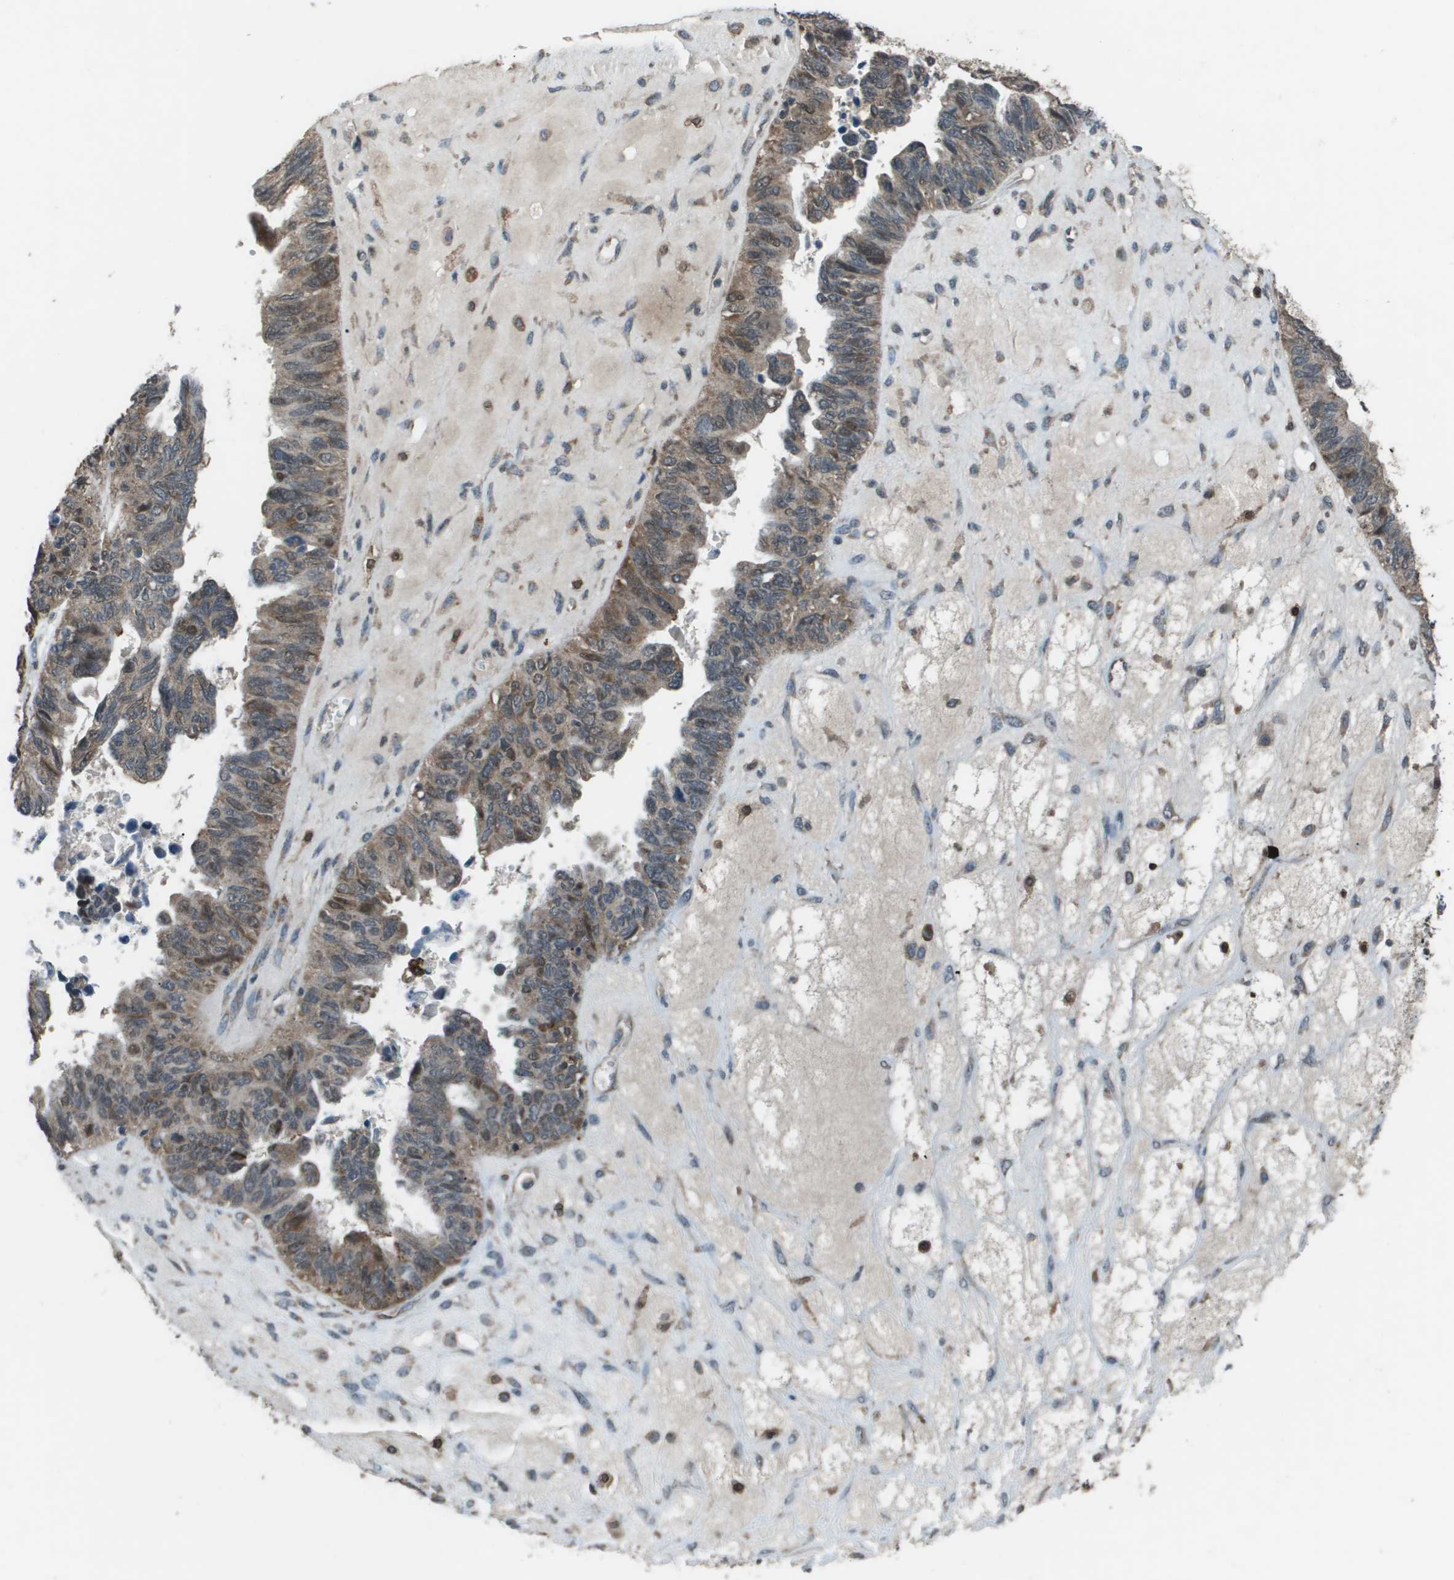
{"staining": {"intensity": "weak", "quantity": "<25%", "location": "cytoplasmic/membranous"}, "tissue": "ovarian cancer", "cell_type": "Tumor cells", "image_type": "cancer", "snomed": [{"axis": "morphology", "description": "Cystadenocarcinoma, serous, NOS"}, {"axis": "topography", "description": "Ovary"}], "caption": "Photomicrograph shows no protein expression in tumor cells of serous cystadenocarcinoma (ovarian) tissue. (DAB (3,3'-diaminobenzidine) IHC, high magnification).", "gene": "GOSR2", "patient": {"sex": "female", "age": 79}}